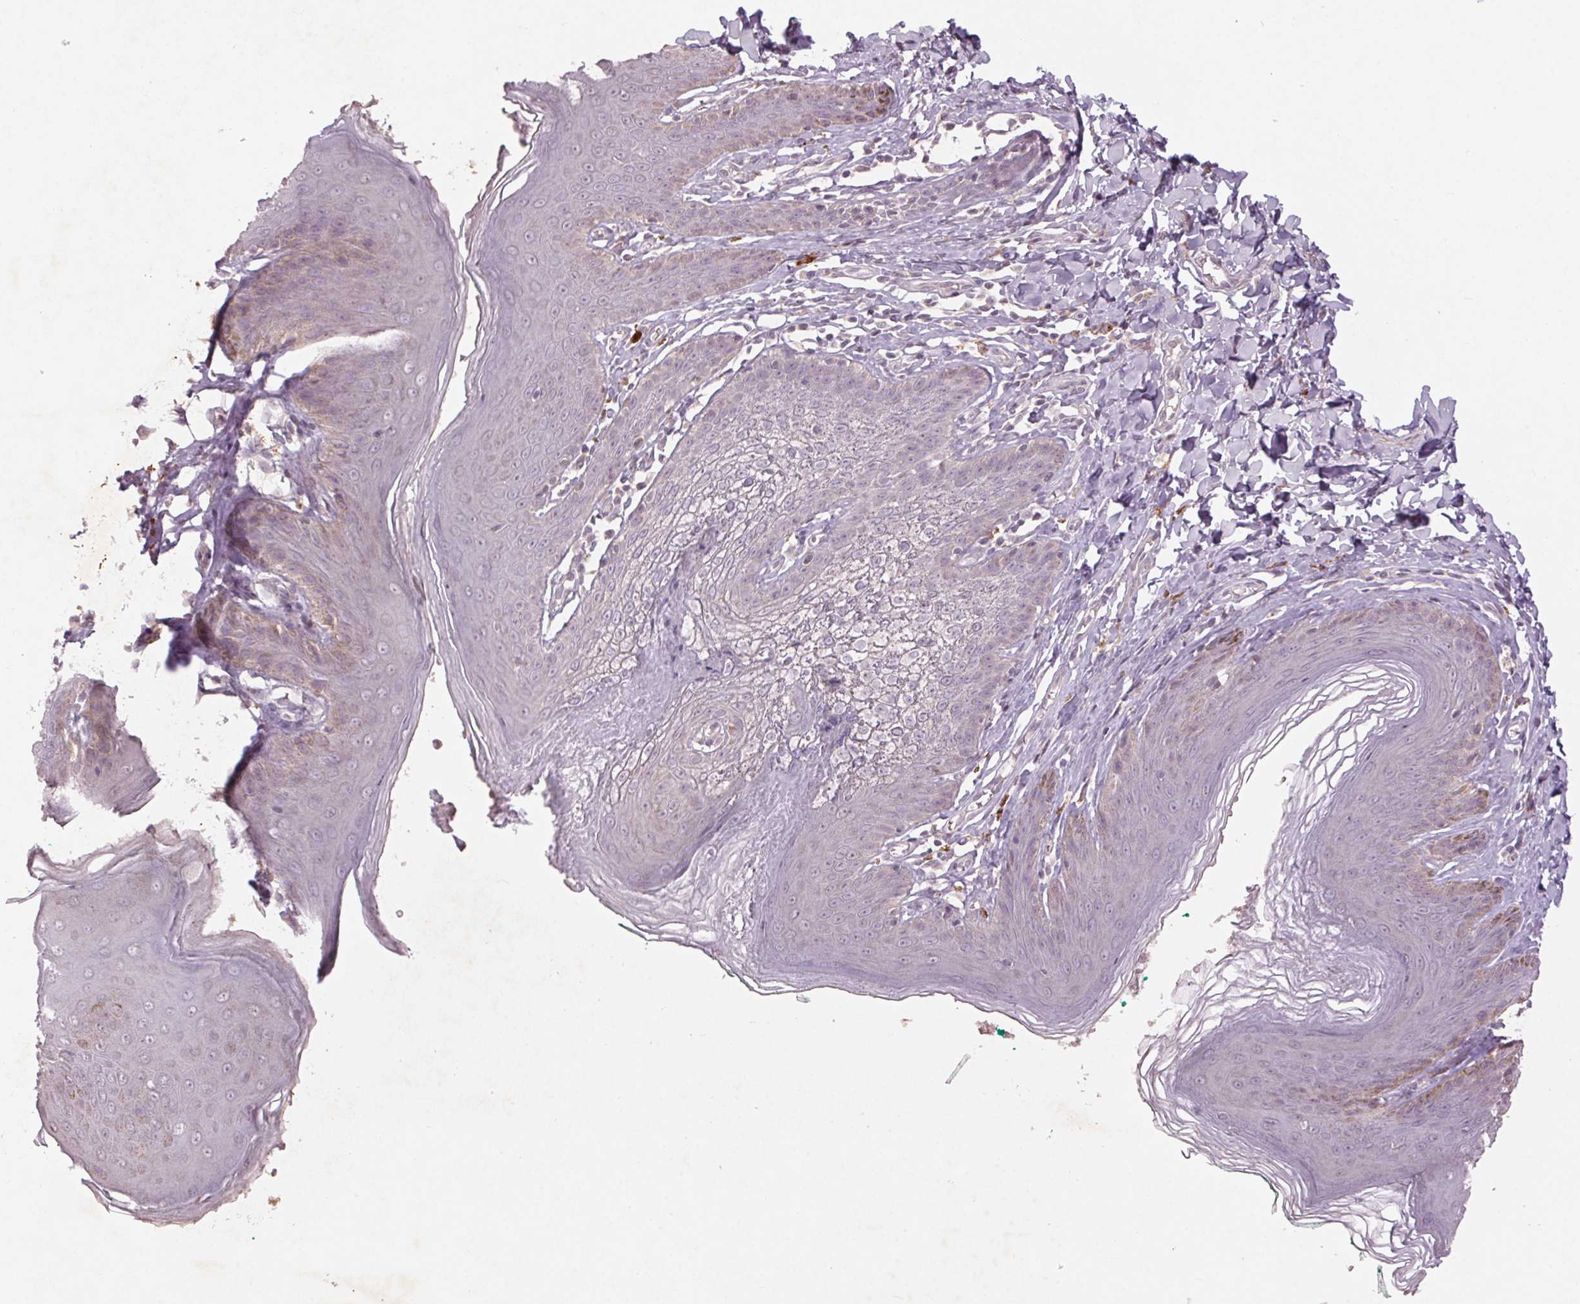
{"staining": {"intensity": "negative", "quantity": "none", "location": "none"}, "tissue": "skin", "cell_type": "Epidermal cells", "image_type": "normal", "snomed": [{"axis": "morphology", "description": "Normal tissue, NOS"}, {"axis": "topography", "description": "Vulva"}, {"axis": "topography", "description": "Peripheral nerve tissue"}], "caption": "Immunohistochemistry image of normal skin: human skin stained with DAB exhibits no significant protein positivity in epidermal cells.", "gene": "ENSG00000255641", "patient": {"sex": "female", "age": 66}}